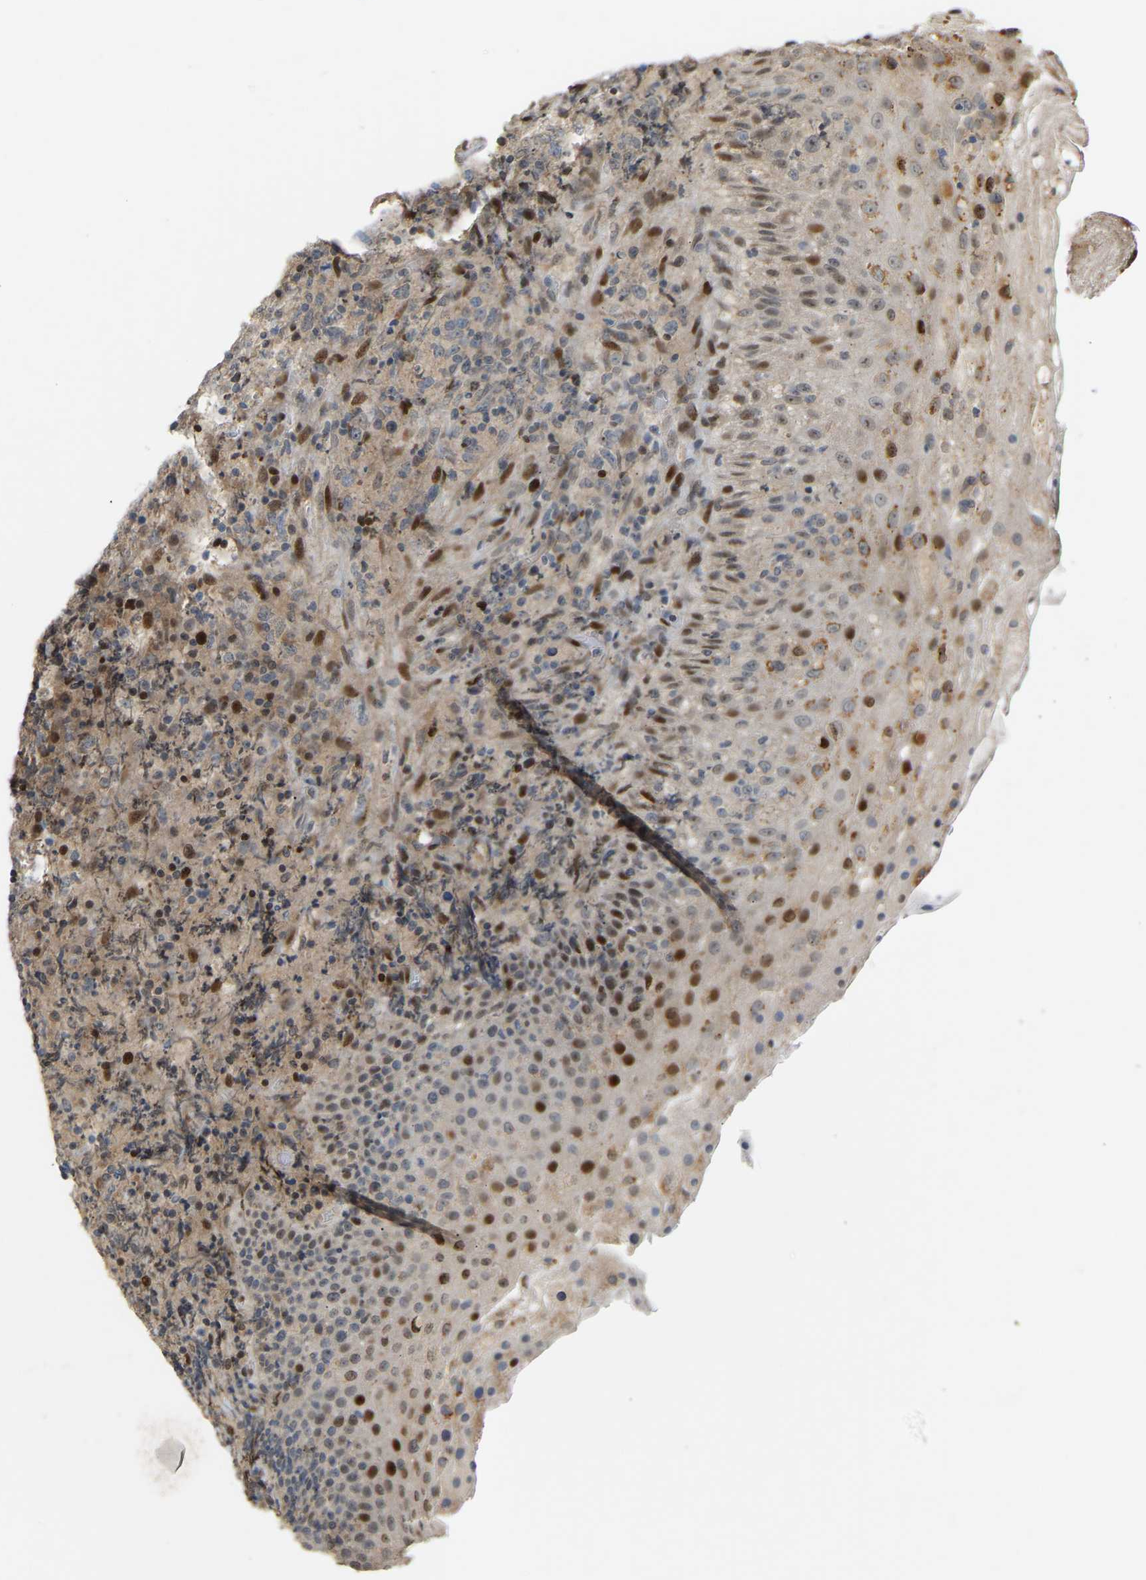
{"staining": {"intensity": "negative", "quantity": "none", "location": "none"}, "tissue": "lymphoma", "cell_type": "Tumor cells", "image_type": "cancer", "snomed": [{"axis": "morphology", "description": "Malignant lymphoma, non-Hodgkin's type, High grade"}, {"axis": "topography", "description": "Tonsil"}], "caption": "A micrograph of high-grade malignant lymphoma, non-Hodgkin's type stained for a protein displays no brown staining in tumor cells.", "gene": "PTPN4", "patient": {"sex": "female", "age": 36}}